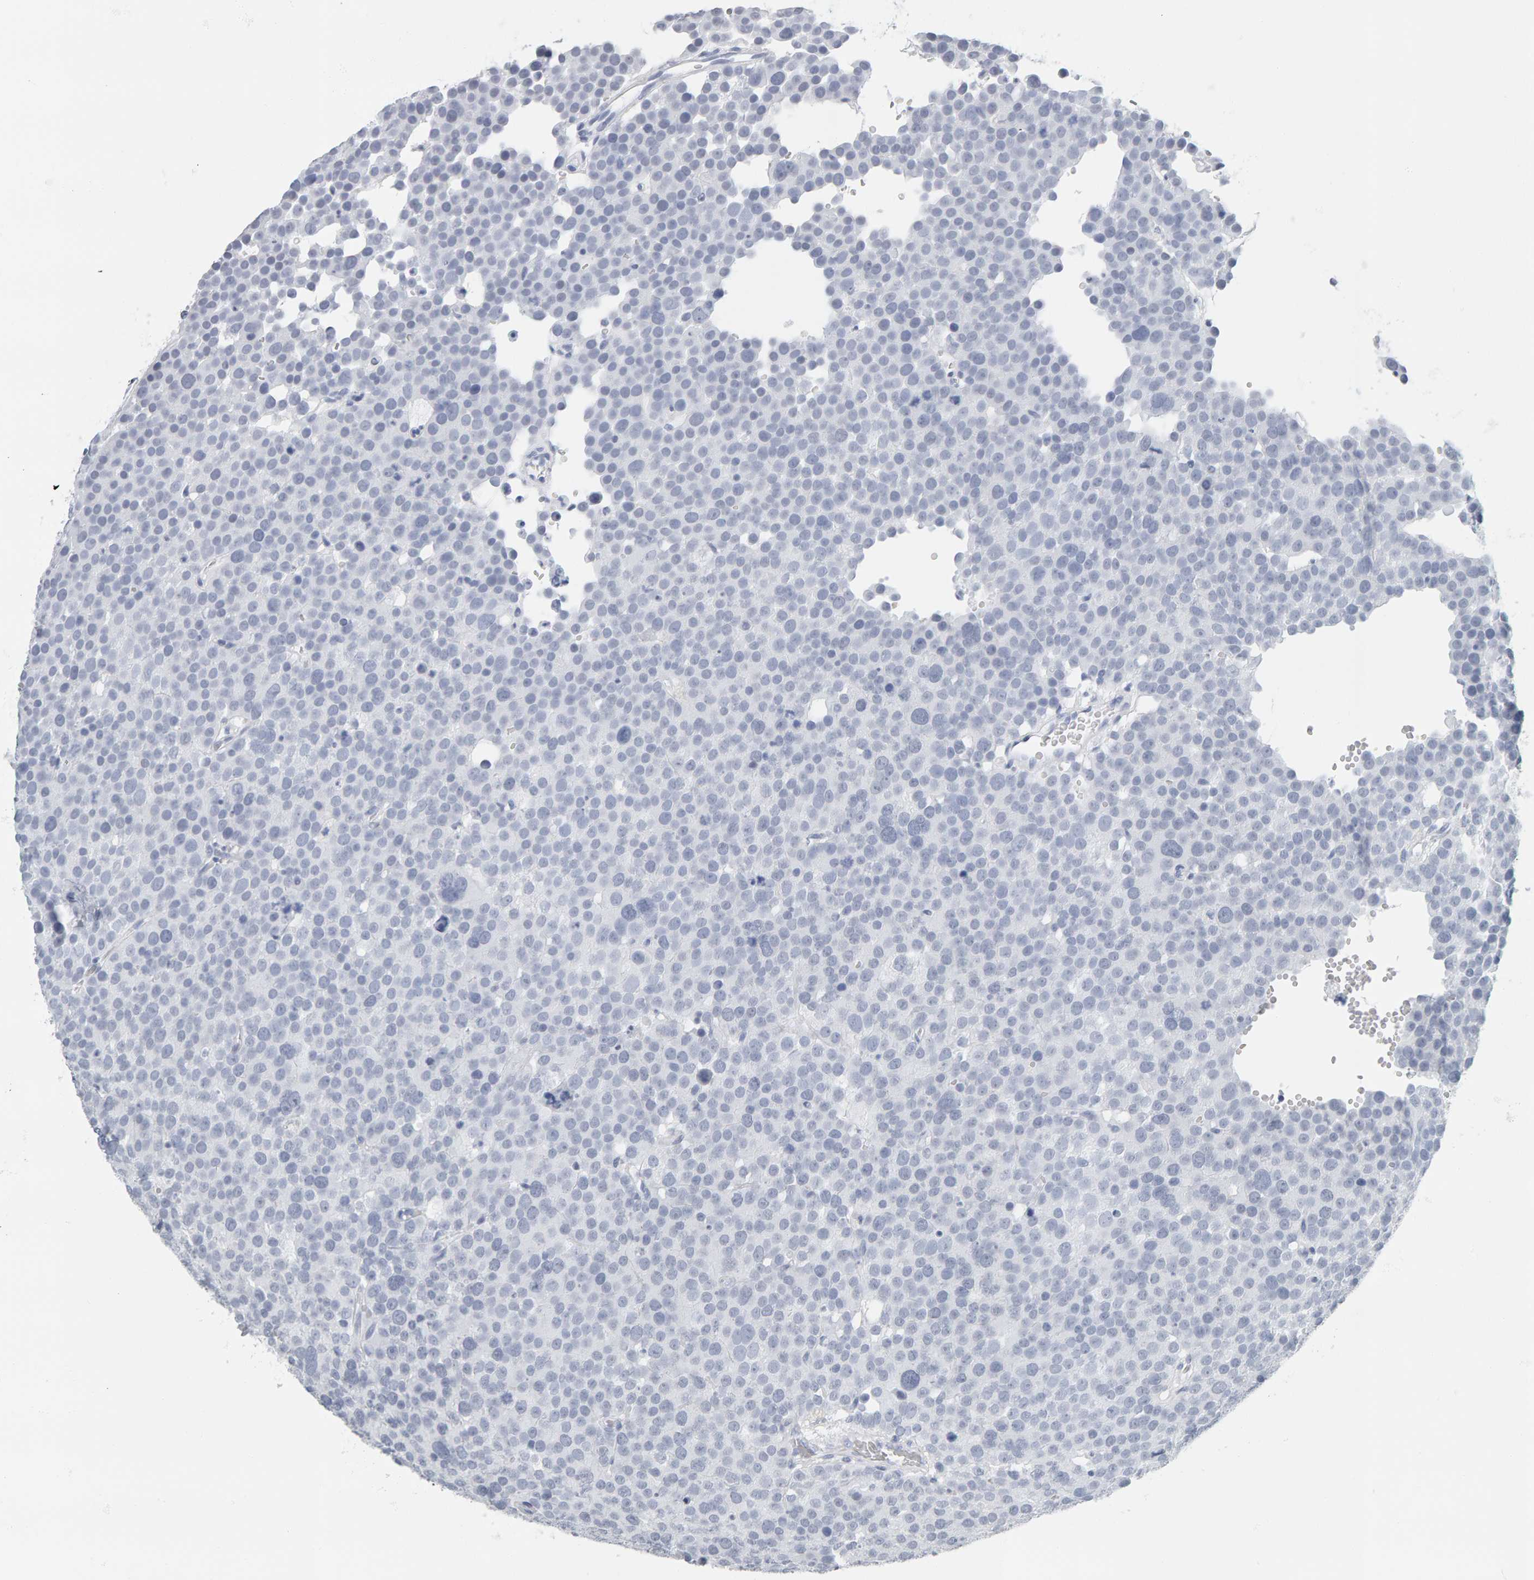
{"staining": {"intensity": "negative", "quantity": "none", "location": "none"}, "tissue": "testis cancer", "cell_type": "Tumor cells", "image_type": "cancer", "snomed": [{"axis": "morphology", "description": "Seminoma, NOS"}, {"axis": "topography", "description": "Testis"}], "caption": "DAB (3,3'-diaminobenzidine) immunohistochemical staining of testis cancer shows no significant positivity in tumor cells.", "gene": "SPACA3", "patient": {"sex": "male", "age": 71}}